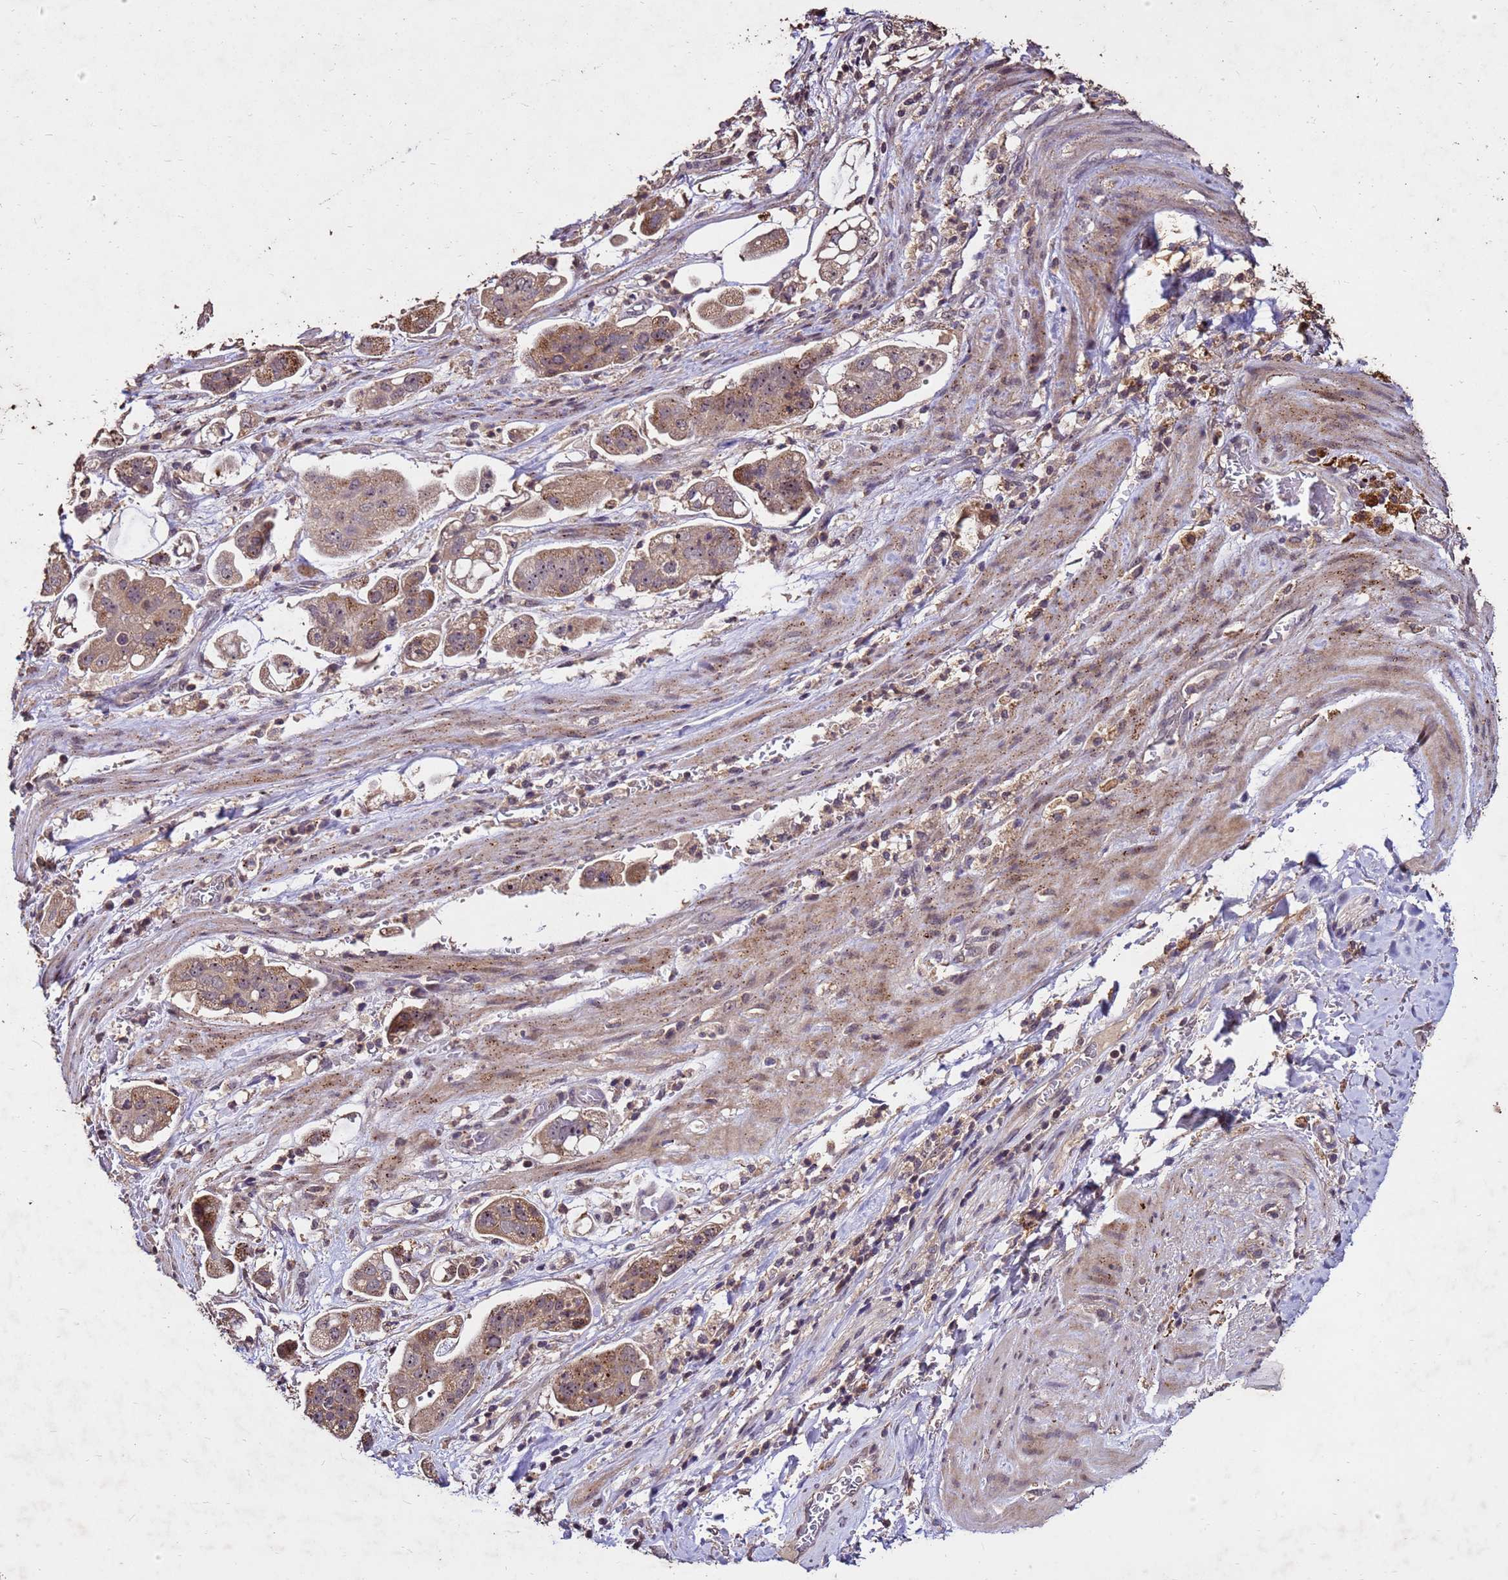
{"staining": {"intensity": "moderate", "quantity": ">75%", "location": "cytoplasmic/membranous"}, "tissue": "stomach cancer", "cell_type": "Tumor cells", "image_type": "cancer", "snomed": [{"axis": "morphology", "description": "Adenocarcinoma, NOS"}, {"axis": "topography", "description": "Stomach"}], "caption": "Human adenocarcinoma (stomach) stained with a protein marker displays moderate staining in tumor cells.", "gene": "TOR4A", "patient": {"sex": "male", "age": 62}}